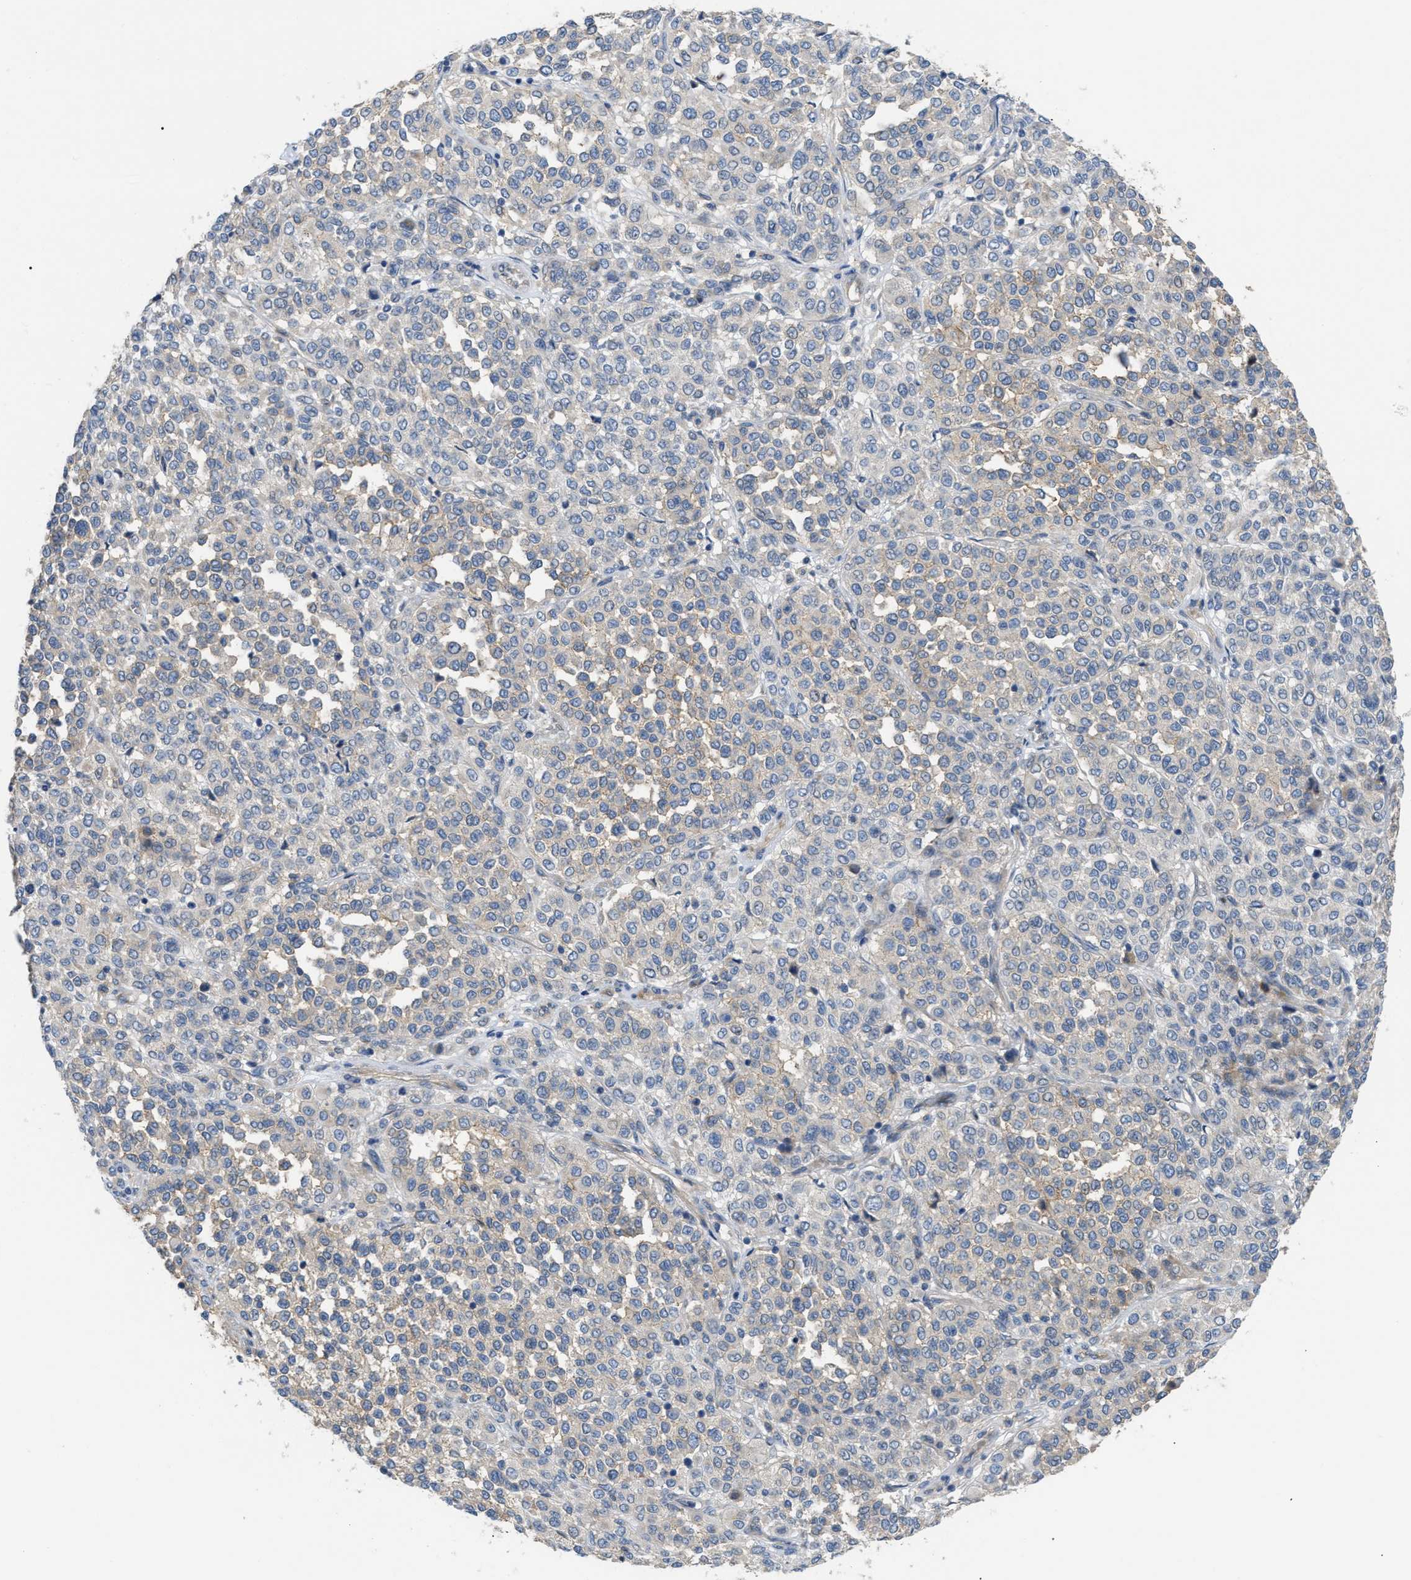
{"staining": {"intensity": "negative", "quantity": "none", "location": "none"}, "tissue": "melanoma", "cell_type": "Tumor cells", "image_type": "cancer", "snomed": [{"axis": "morphology", "description": "Malignant melanoma, Metastatic site"}, {"axis": "topography", "description": "Pancreas"}], "caption": "A histopathology image of malignant melanoma (metastatic site) stained for a protein shows no brown staining in tumor cells. The staining is performed using DAB (3,3'-diaminobenzidine) brown chromogen with nuclei counter-stained in using hematoxylin.", "gene": "DHX58", "patient": {"sex": "female", "age": 30}}